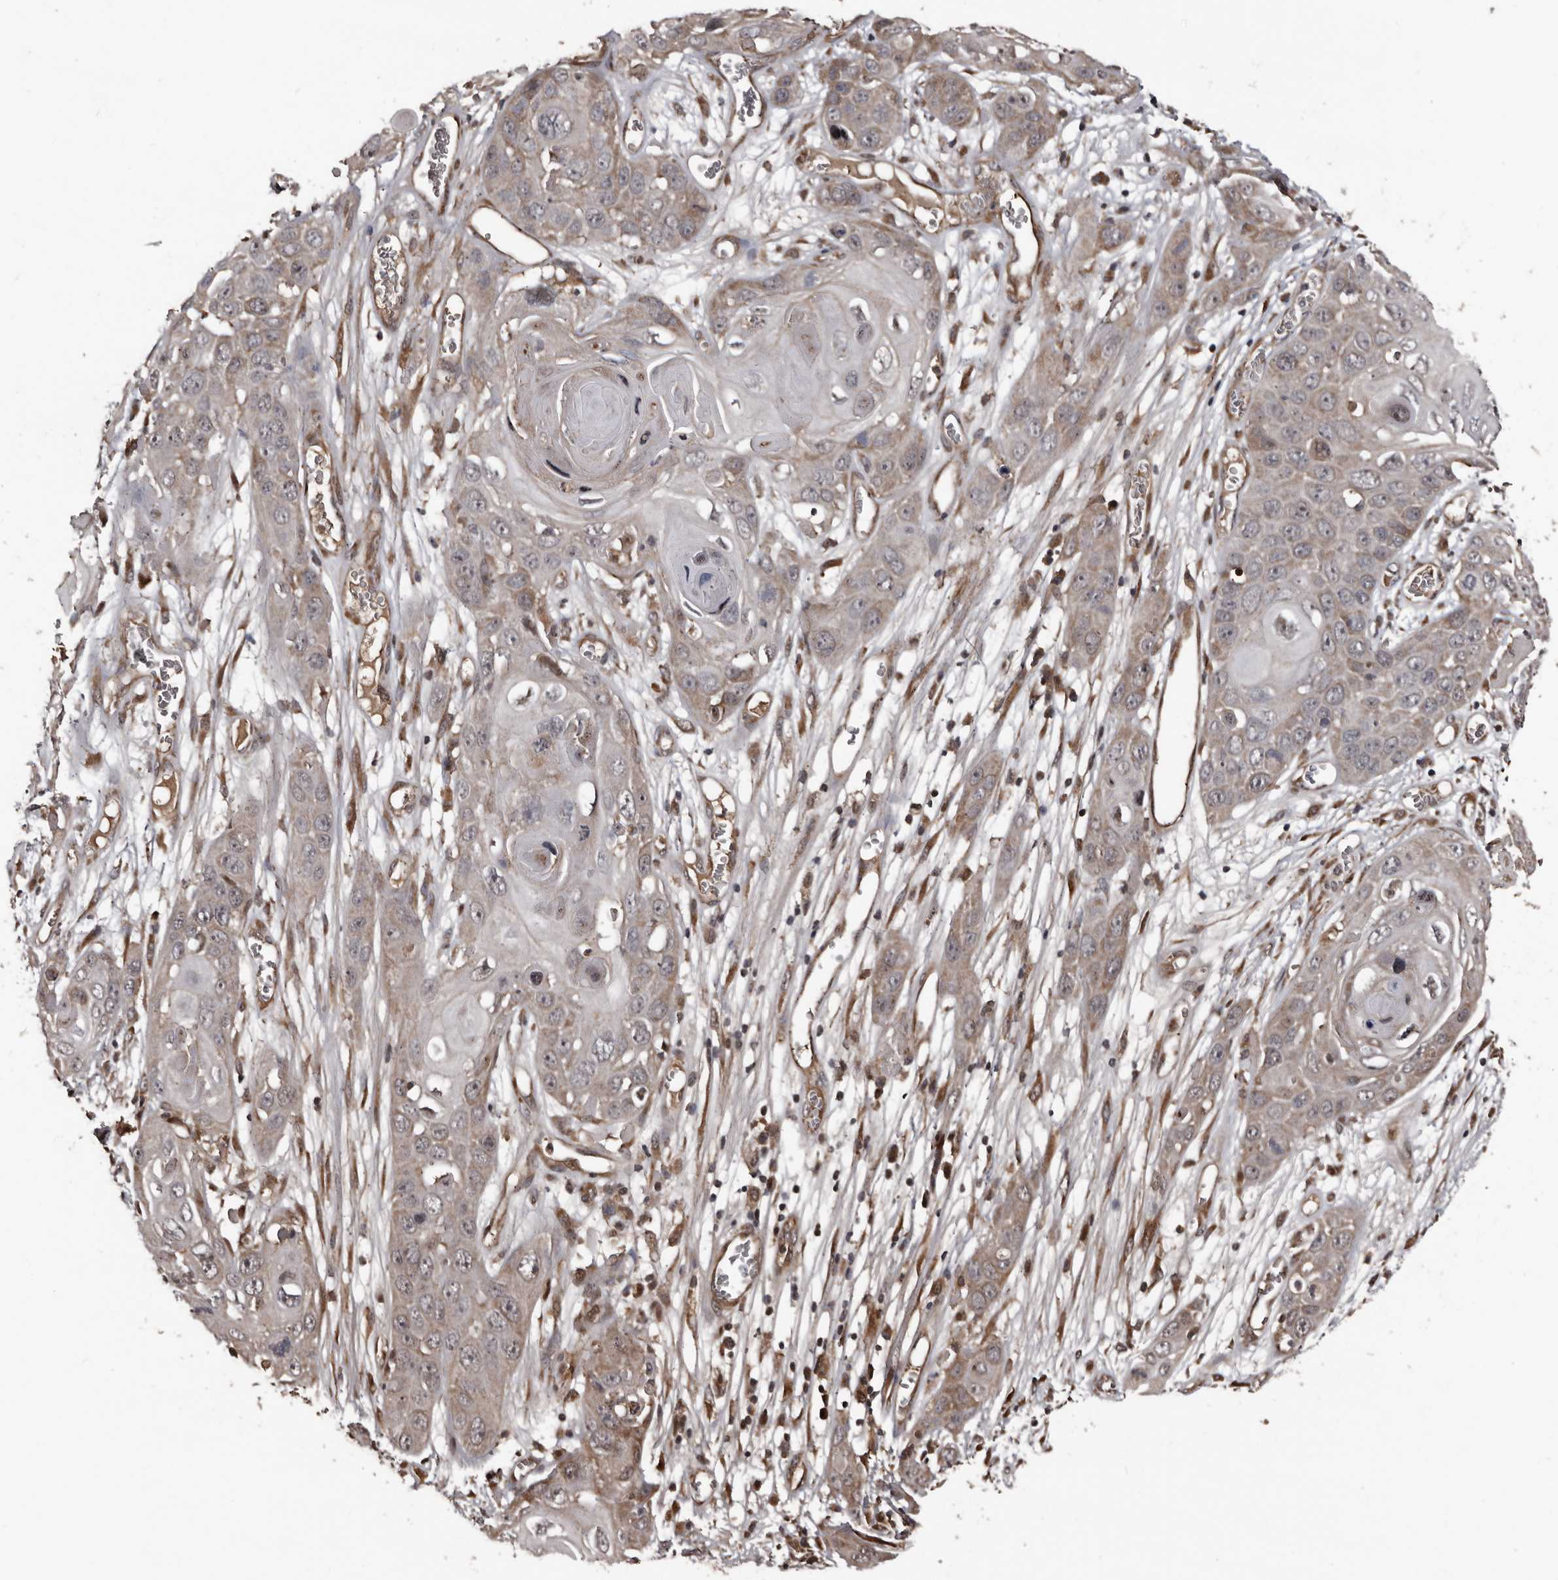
{"staining": {"intensity": "weak", "quantity": "<25%", "location": "cytoplasmic/membranous"}, "tissue": "skin cancer", "cell_type": "Tumor cells", "image_type": "cancer", "snomed": [{"axis": "morphology", "description": "Squamous cell carcinoma, NOS"}, {"axis": "topography", "description": "Skin"}], "caption": "Tumor cells are negative for brown protein staining in skin cancer (squamous cell carcinoma).", "gene": "SERTAD4", "patient": {"sex": "male", "age": 55}}